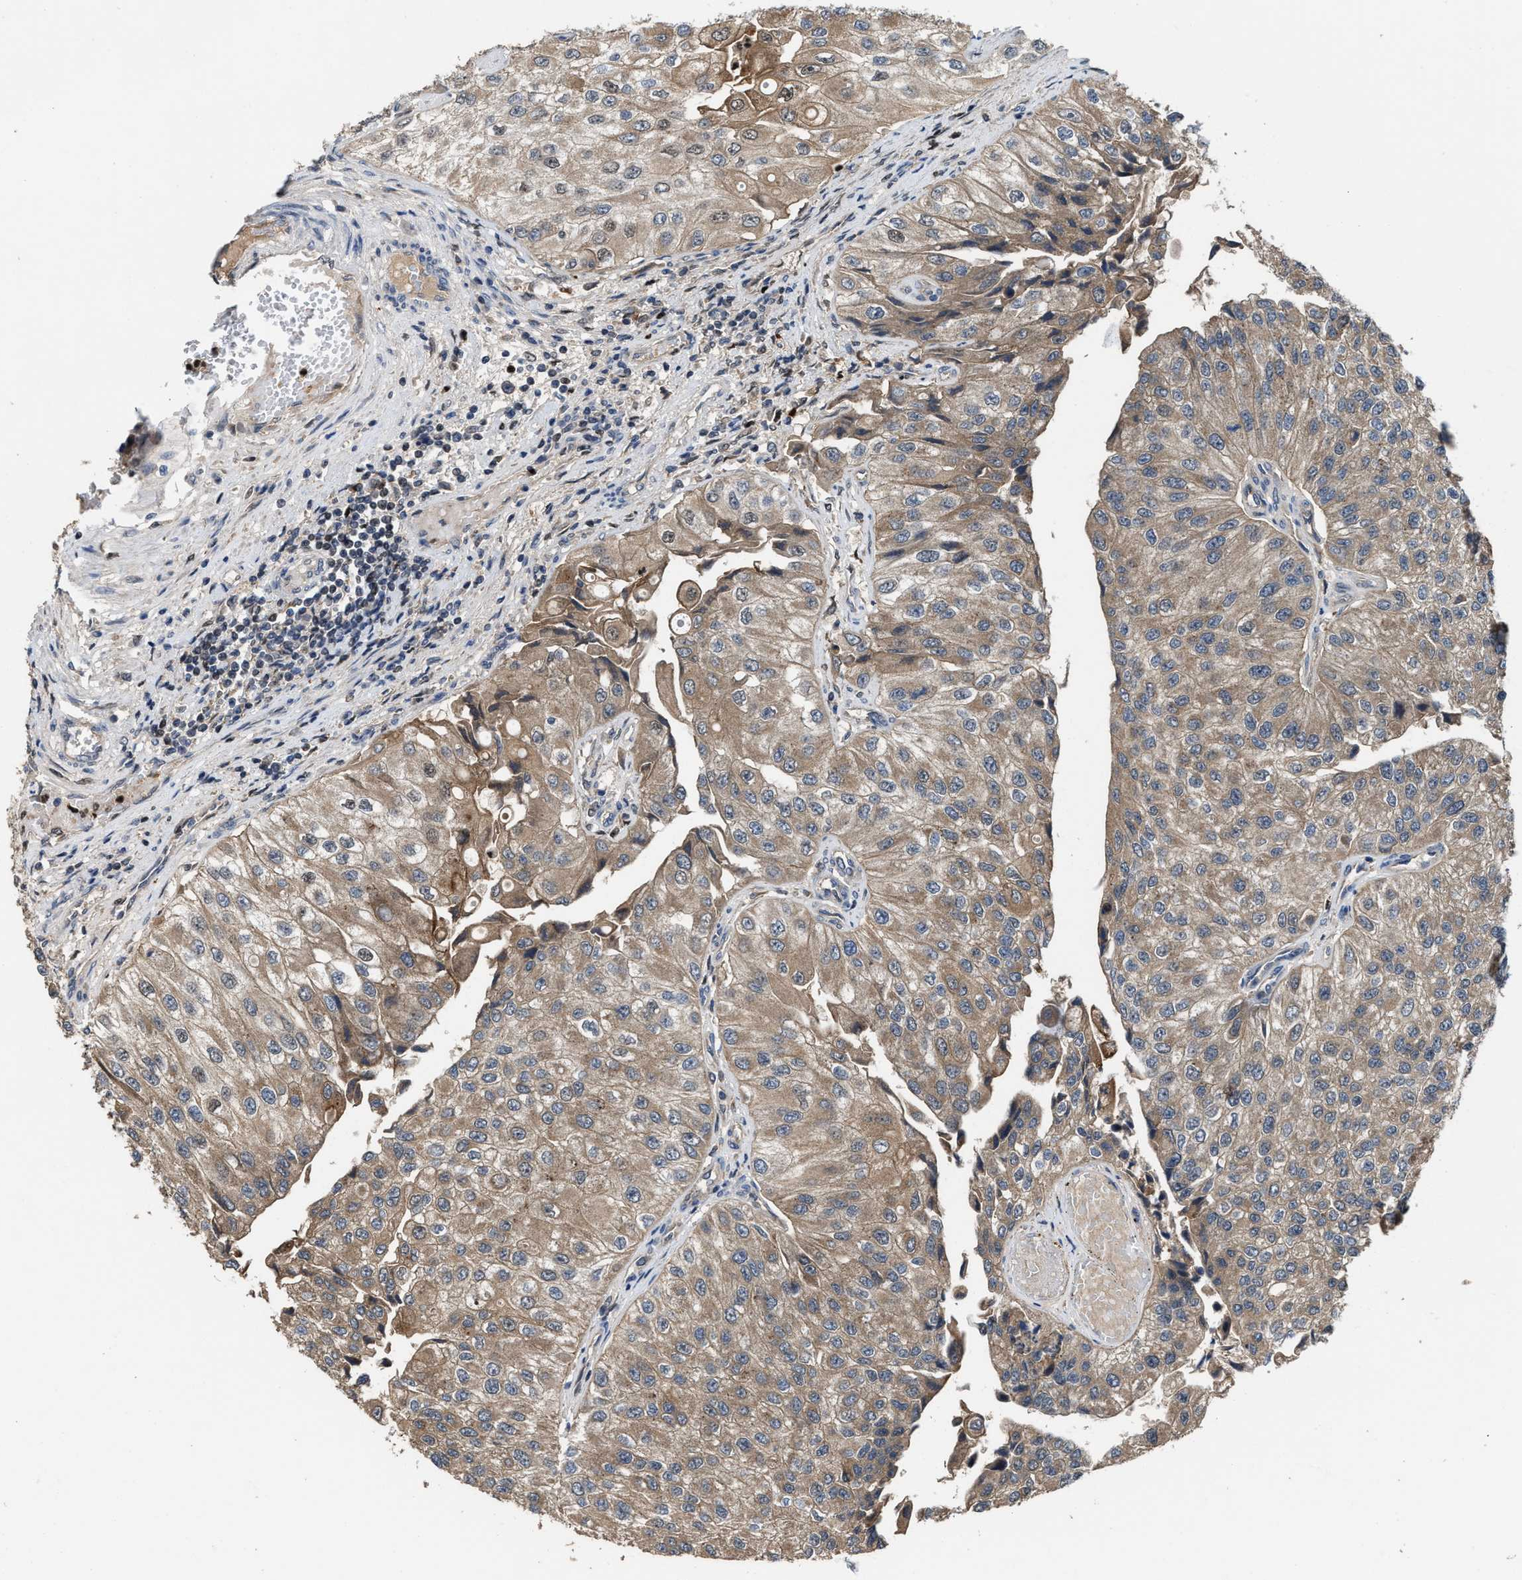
{"staining": {"intensity": "moderate", "quantity": ">75%", "location": "cytoplasmic/membranous"}, "tissue": "urothelial cancer", "cell_type": "Tumor cells", "image_type": "cancer", "snomed": [{"axis": "morphology", "description": "Urothelial carcinoma, High grade"}, {"axis": "topography", "description": "Kidney"}, {"axis": "topography", "description": "Urinary bladder"}], "caption": "Tumor cells reveal medium levels of moderate cytoplasmic/membranous expression in about >75% of cells in human urothelial cancer.", "gene": "ZNF20", "patient": {"sex": "male", "age": 77}}